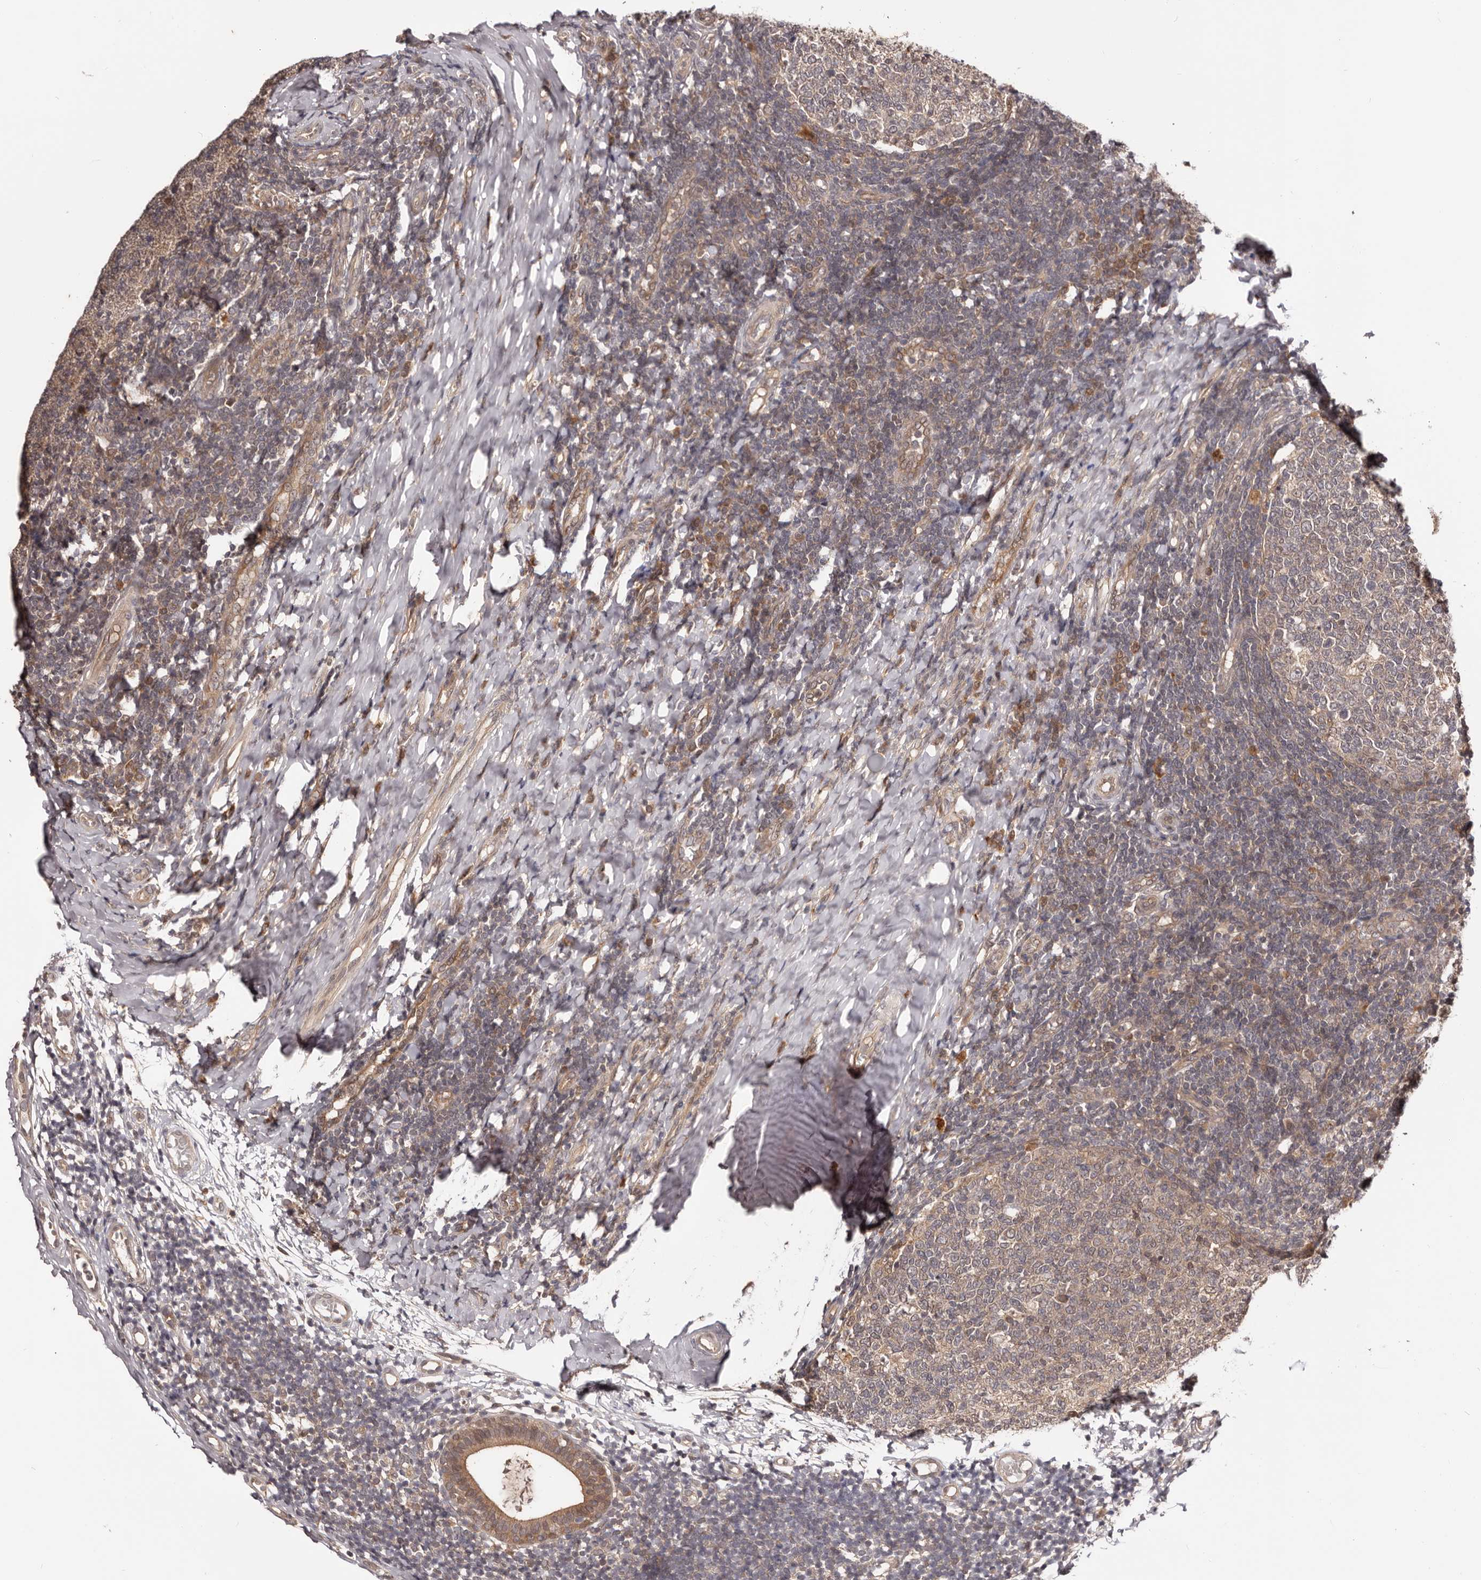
{"staining": {"intensity": "weak", "quantity": ">75%", "location": "cytoplasmic/membranous"}, "tissue": "tonsil", "cell_type": "Germinal center cells", "image_type": "normal", "snomed": [{"axis": "morphology", "description": "Normal tissue, NOS"}, {"axis": "topography", "description": "Tonsil"}], "caption": "Immunohistochemistry (IHC) (DAB) staining of unremarkable tonsil exhibits weak cytoplasmic/membranous protein positivity in about >75% of germinal center cells. The staining was performed using DAB (3,3'-diaminobenzidine), with brown indicating positive protein expression. Nuclei are stained blue with hematoxylin.", "gene": "MDP1", "patient": {"sex": "female", "age": 19}}